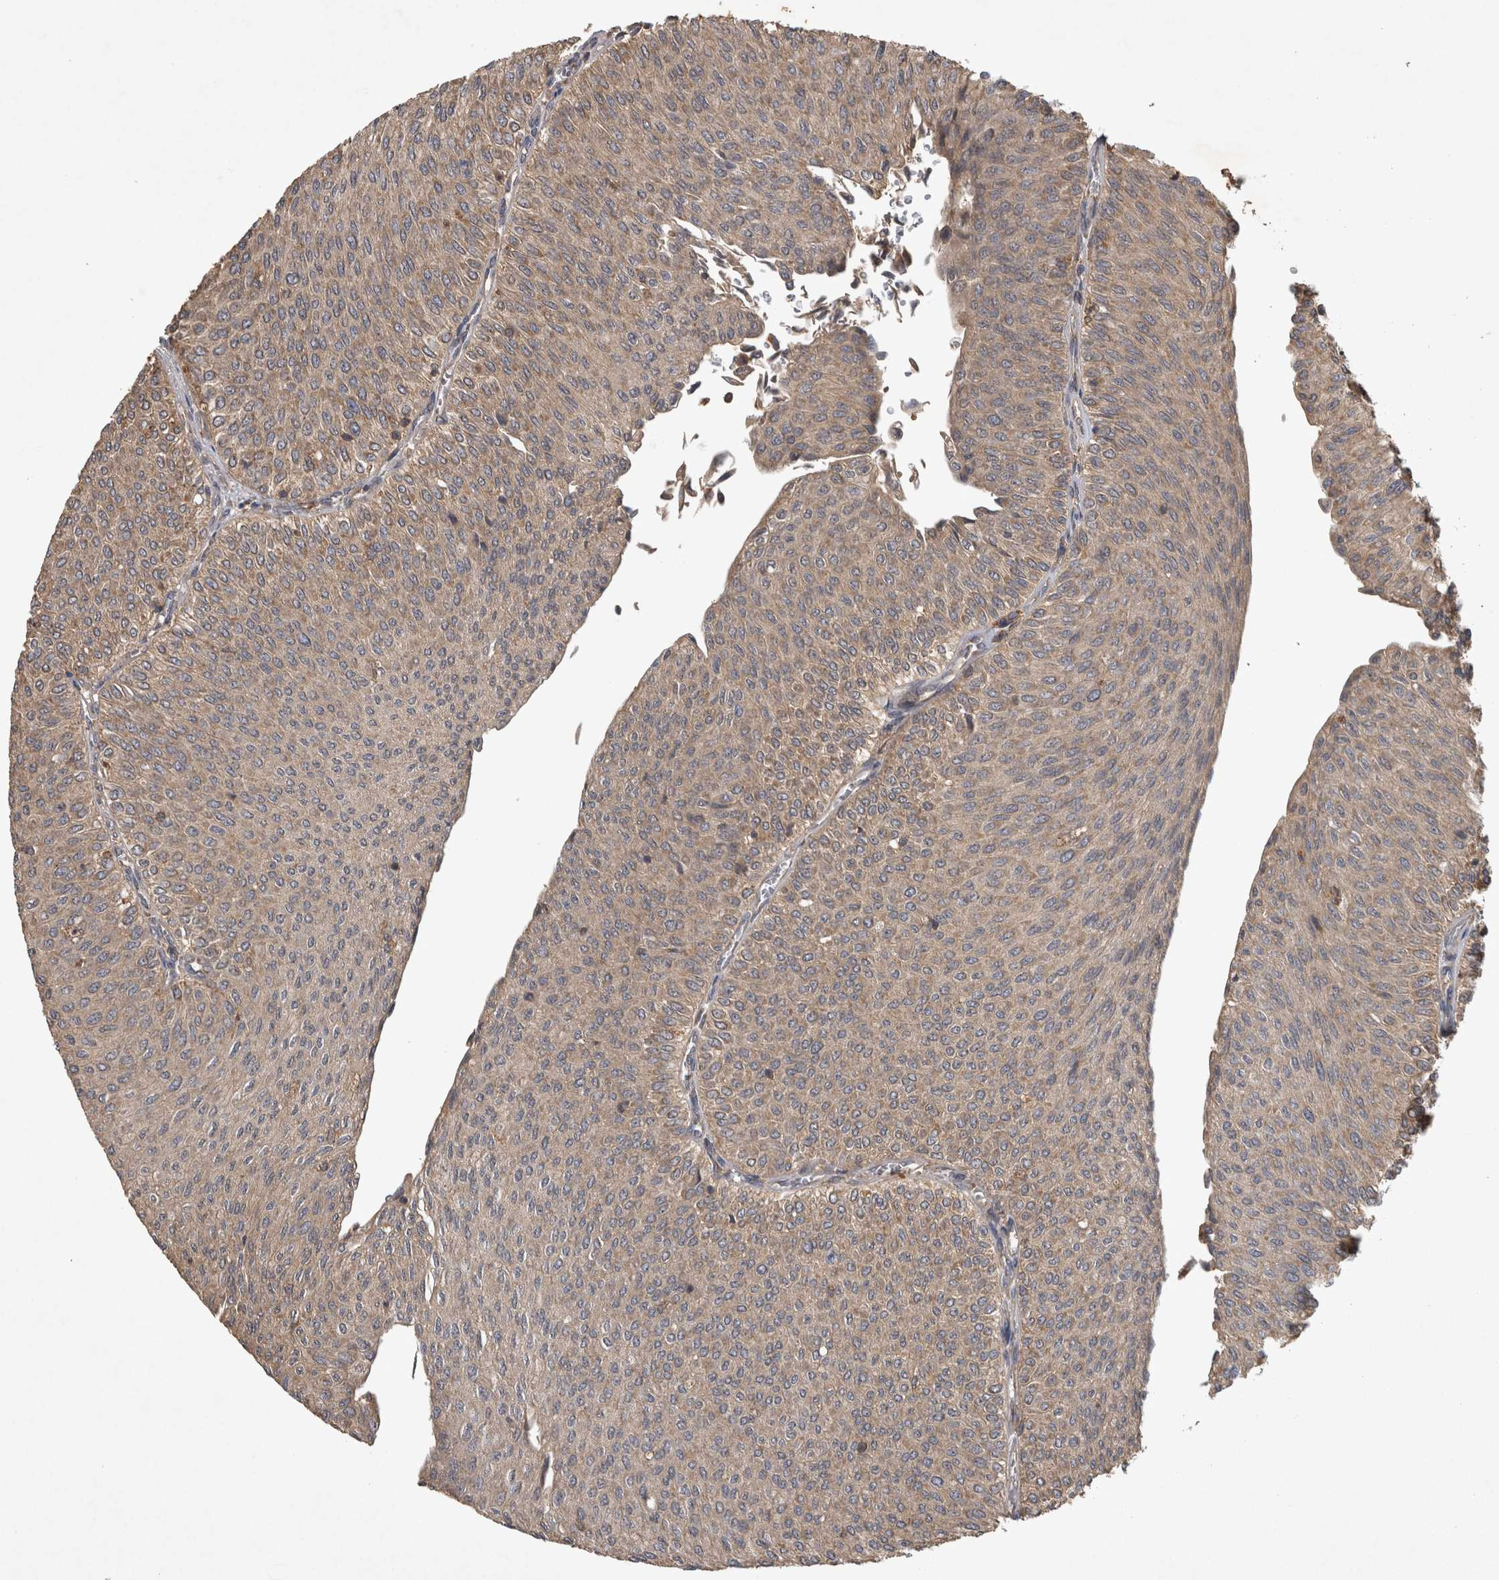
{"staining": {"intensity": "weak", "quantity": ">75%", "location": "cytoplasmic/membranous"}, "tissue": "urothelial cancer", "cell_type": "Tumor cells", "image_type": "cancer", "snomed": [{"axis": "morphology", "description": "Urothelial carcinoma, Low grade"}, {"axis": "topography", "description": "Urinary bladder"}], "caption": "Protein expression analysis of human low-grade urothelial carcinoma reveals weak cytoplasmic/membranous positivity in about >75% of tumor cells. The staining was performed using DAB, with brown indicating positive protein expression. Nuclei are stained blue with hematoxylin.", "gene": "TRMT61B", "patient": {"sex": "male", "age": 78}}